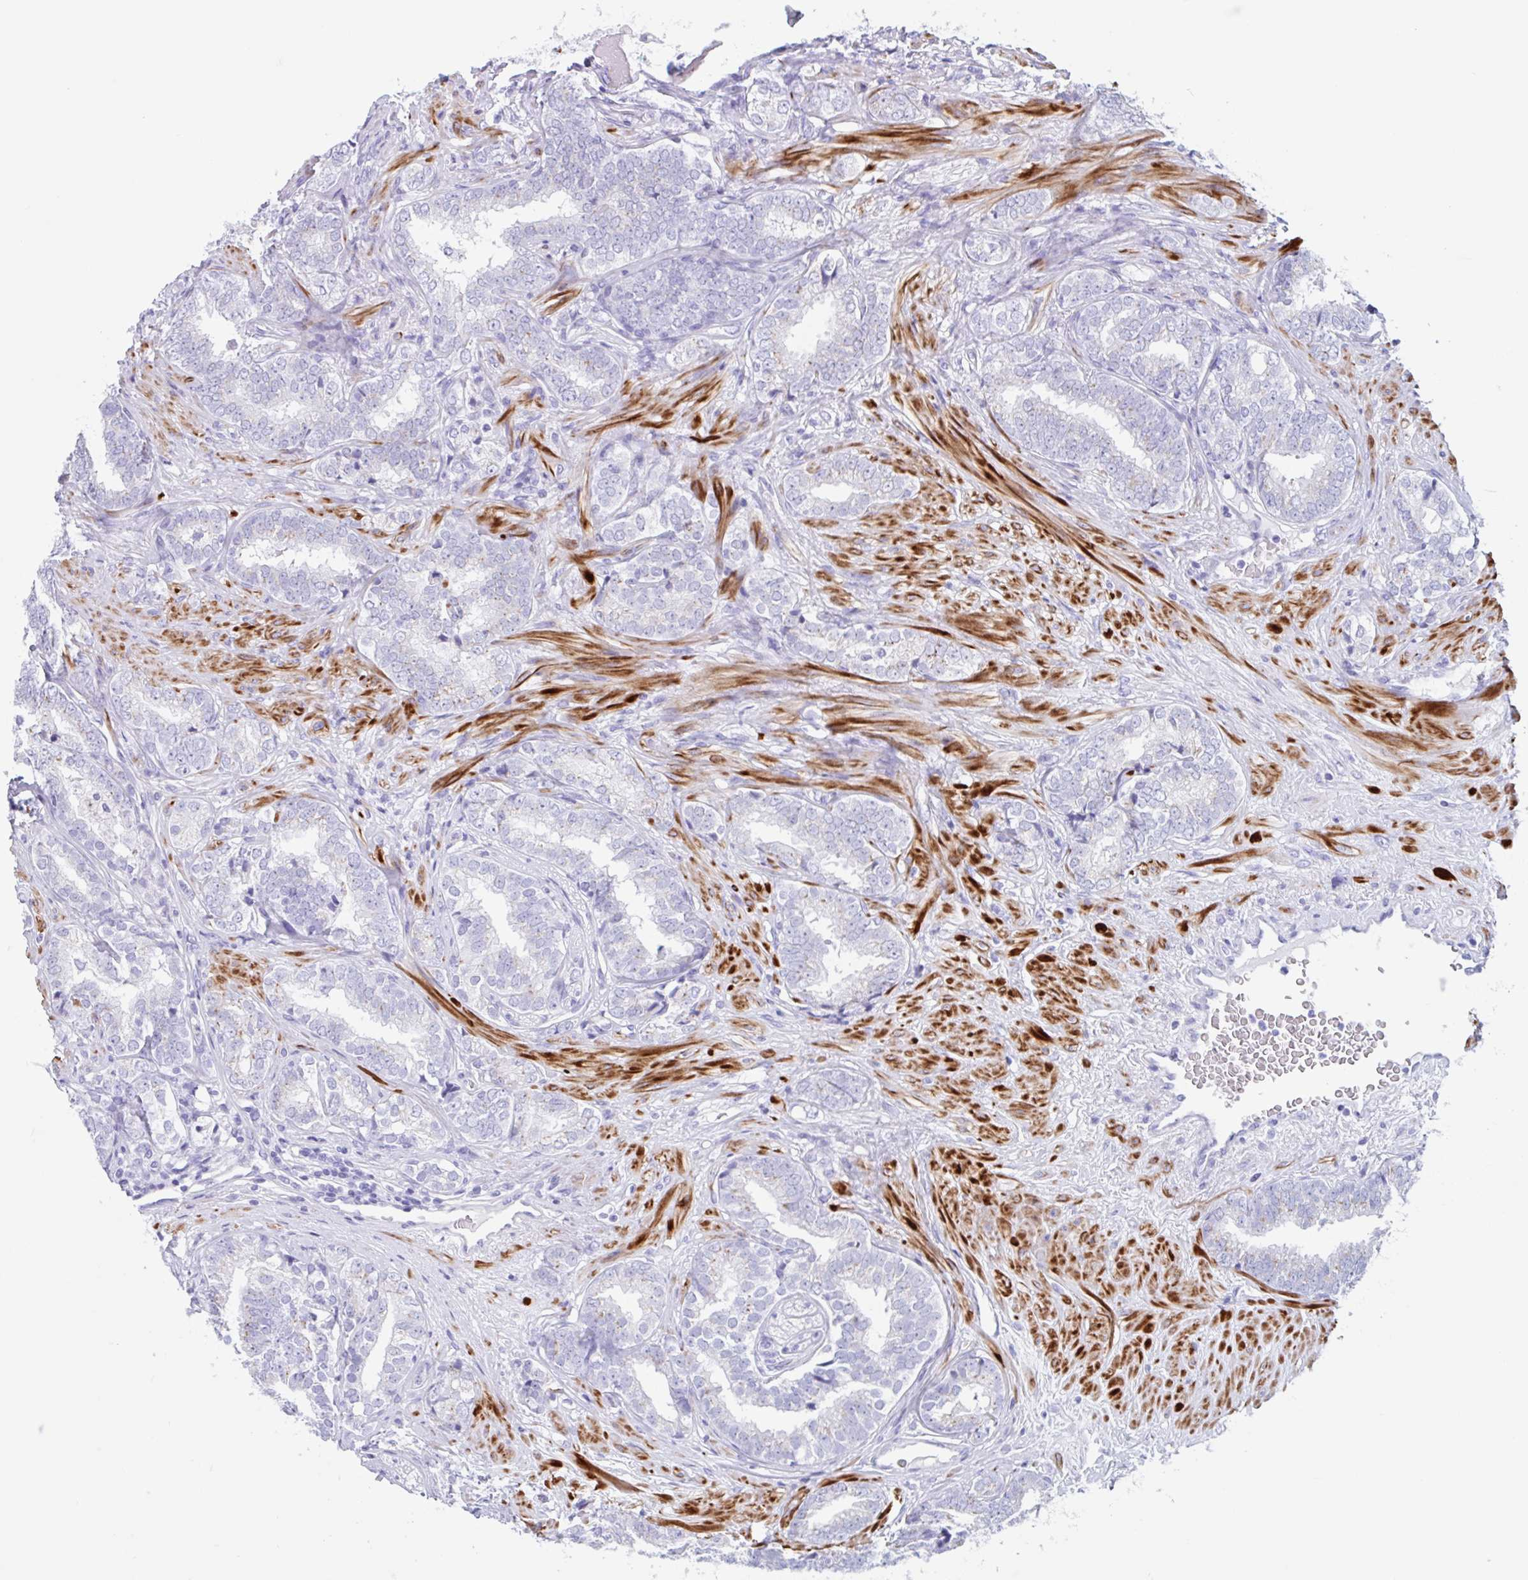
{"staining": {"intensity": "weak", "quantity": "<25%", "location": "cytoplasmic/membranous"}, "tissue": "prostate cancer", "cell_type": "Tumor cells", "image_type": "cancer", "snomed": [{"axis": "morphology", "description": "Adenocarcinoma, High grade"}, {"axis": "topography", "description": "Prostate"}], "caption": "Tumor cells show no significant protein staining in adenocarcinoma (high-grade) (prostate).", "gene": "CPTP", "patient": {"sex": "male", "age": 72}}